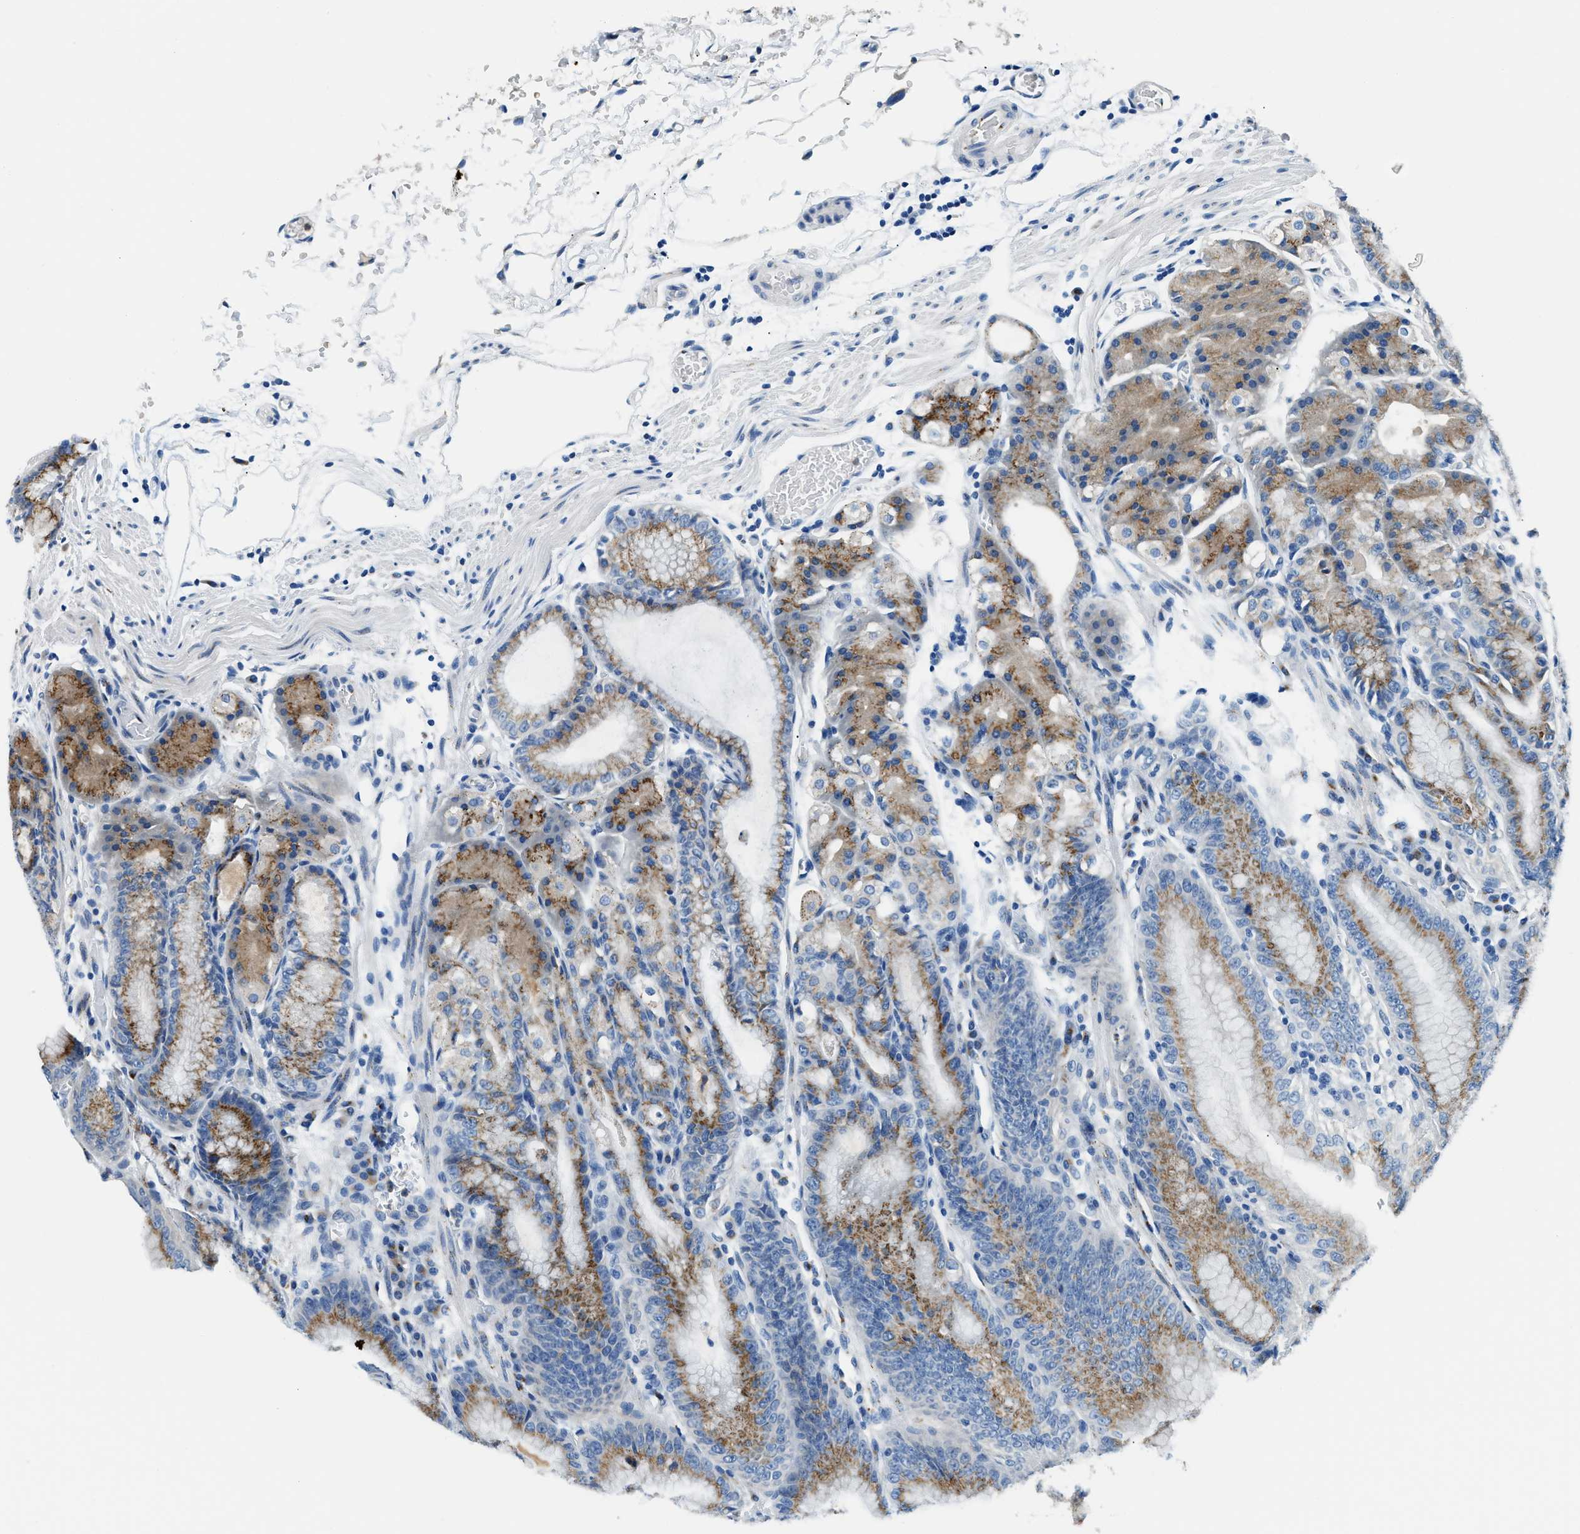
{"staining": {"intensity": "moderate", "quantity": "25%-75%", "location": "cytoplasmic/membranous"}, "tissue": "stomach", "cell_type": "Glandular cells", "image_type": "normal", "snomed": [{"axis": "morphology", "description": "Normal tissue, NOS"}, {"axis": "topography", "description": "Stomach, lower"}], "caption": "Immunohistochemical staining of normal stomach reveals moderate cytoplasmic/membranous protein positivity in approximately 25%-75% of glandular cells.", "gene": "FUT8", "patient": {"sex": "male", "age": 71}}